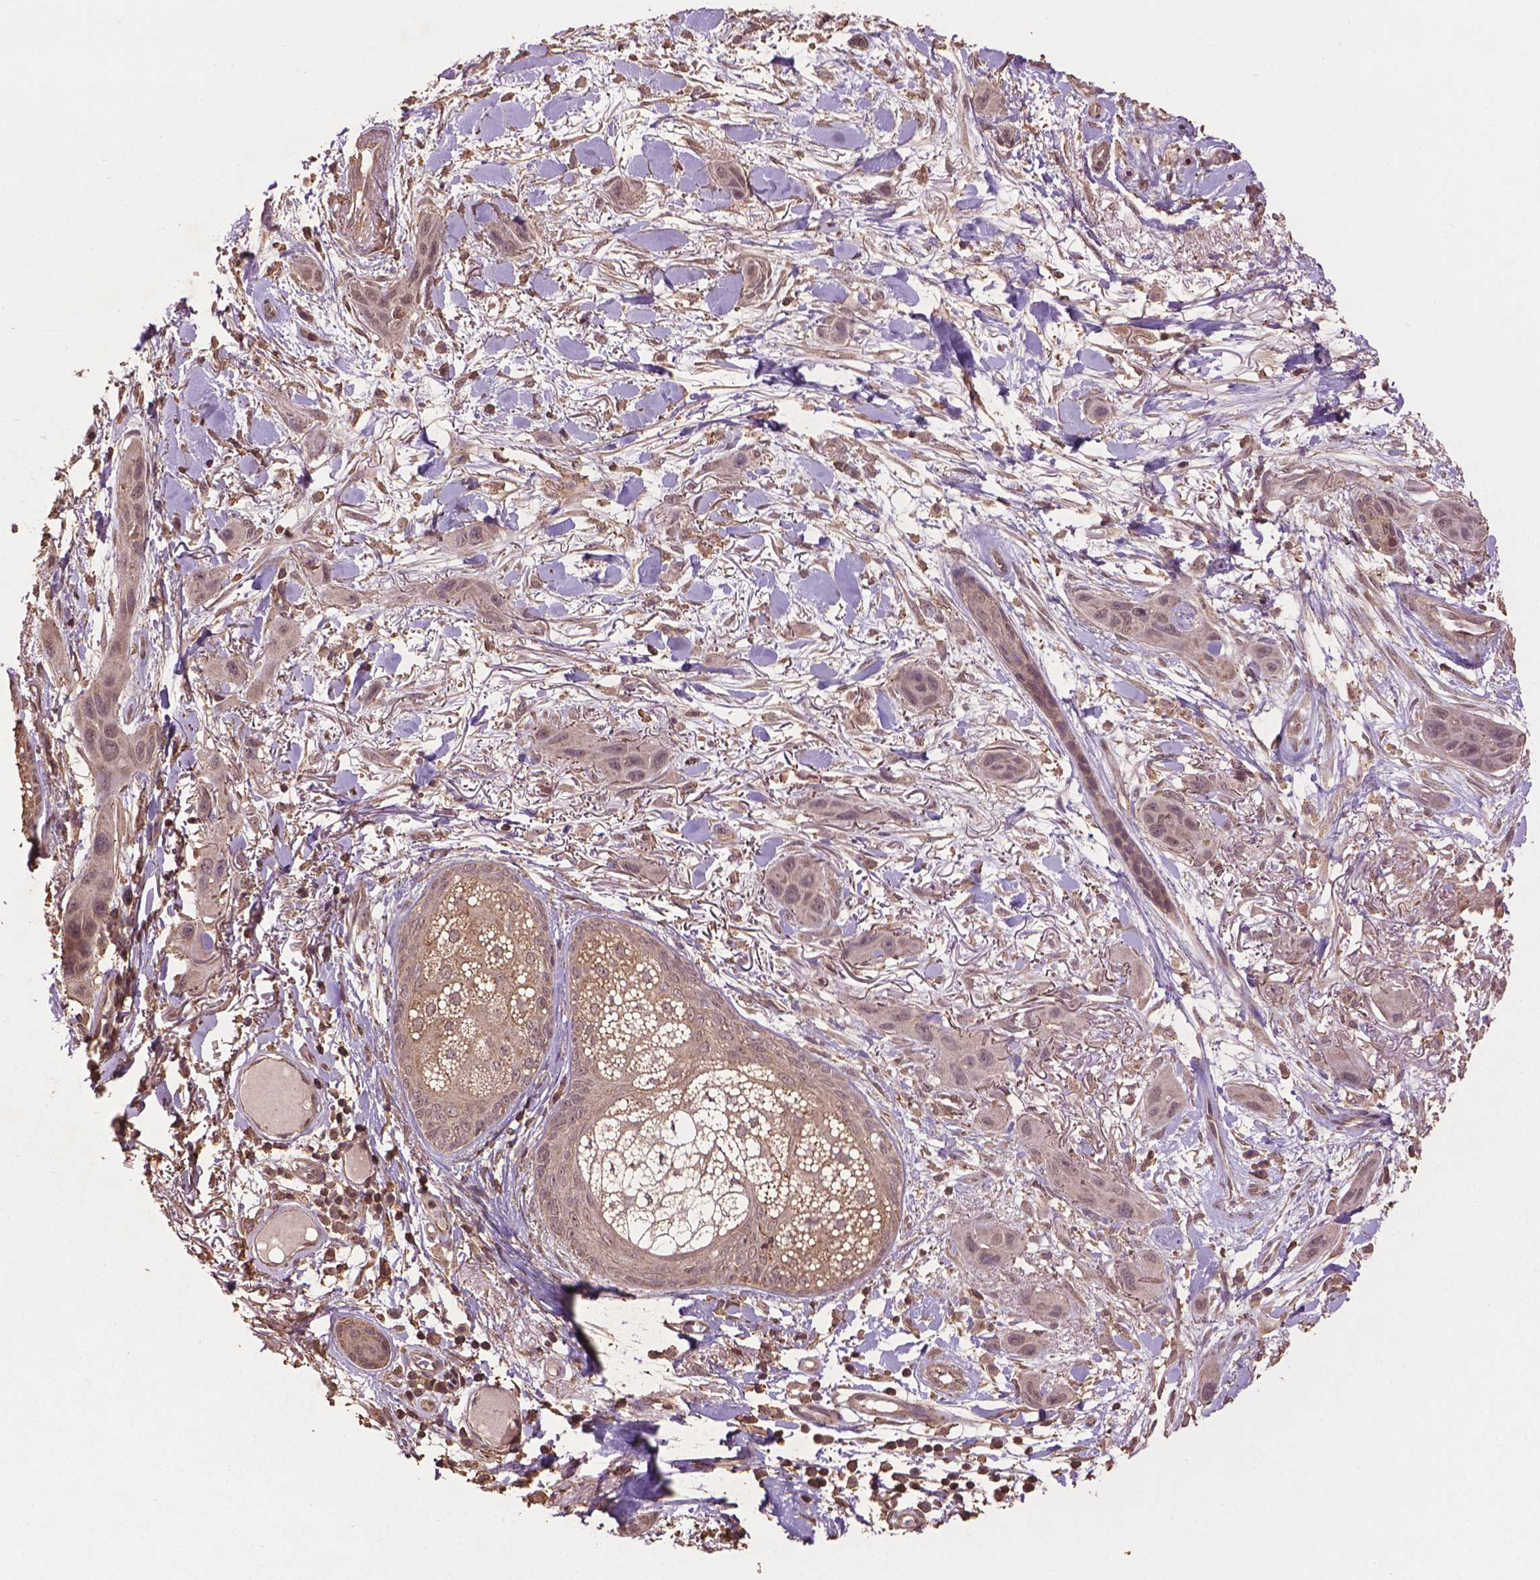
{"staining": {"intensity": "negative", "quantity": "none", "location": "none"}, "tissue": "skin cancer", "cell_type": "Tumor cells", "image_type": "cancer", "snomed": [{"axis": "morphology", "description": "Squamous cell carcinoma, NOS"}, {"axis": "topography", "description": "Skin"}], "caption": "Histopathology image shows no significant protein expression in tumor cells of skin squamous cell carcinoma. (Stains: DAB immunohistochemistry with hematoxylin counter stain, Microscopy: brightfield microscopy at high magnification).", "gene": "BABAM1", "patient": {"sex": "male", "age": 79}}